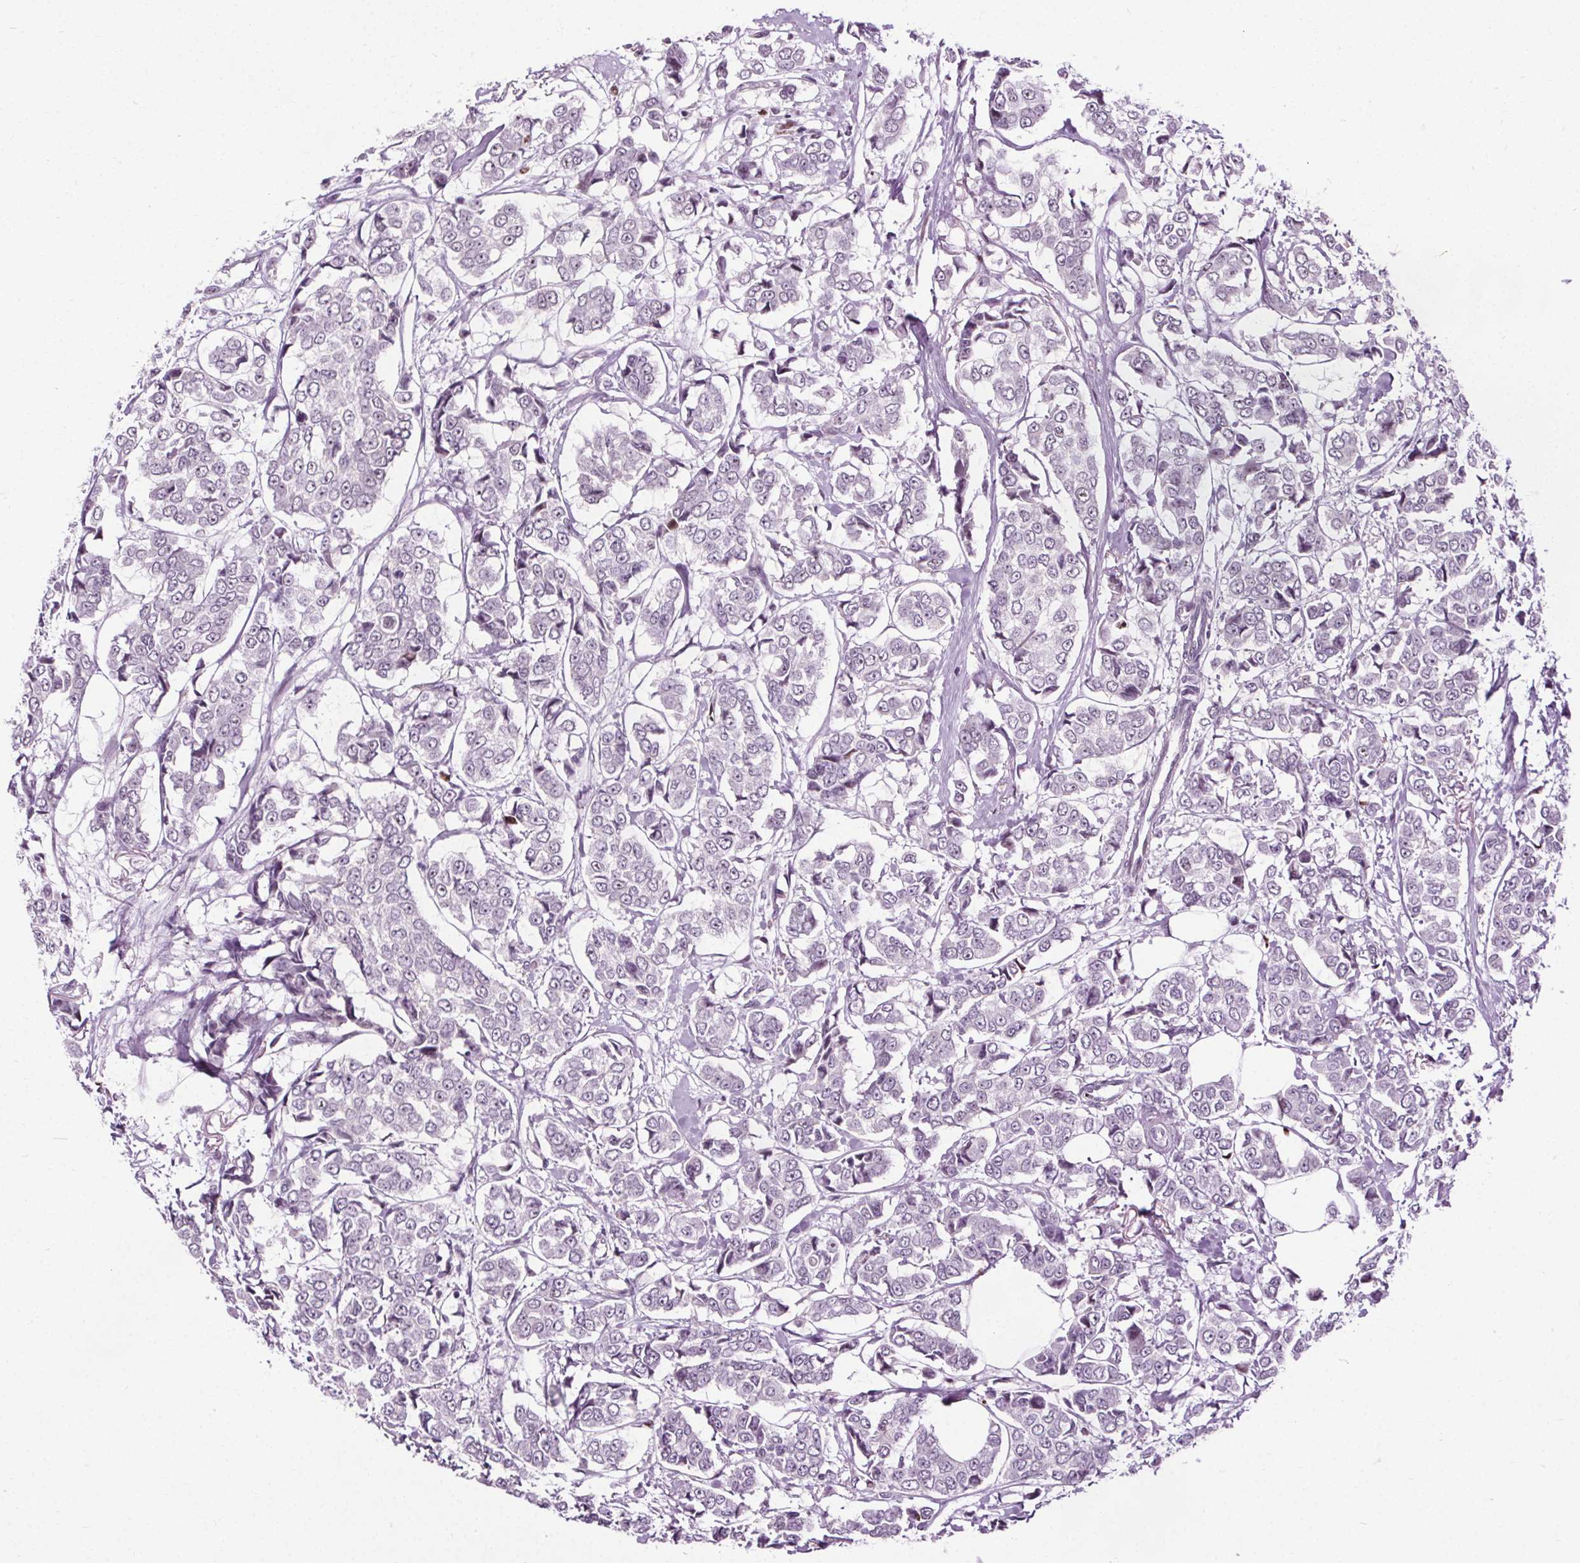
{"staining": {"intensity": "negative", "quantity": "none", "location": "none"}, "tissue": "breast cancer", "cell_type": "Tumor cells", "image_type": "cancer", "snomed": [{"axis": "morphology", "description": "Duct carcinoma"}, {"axis": "topography", "description": "Breast"}], "caption": "High magnification brightfield microscopy of breast intraductal carcinoma stained with DAB (brown) and counterstained with hematoxylin (blue): tumor cells show no significant staining.", "gene": "CEBPA", "patient": {"sex": "female", "age": 94}}